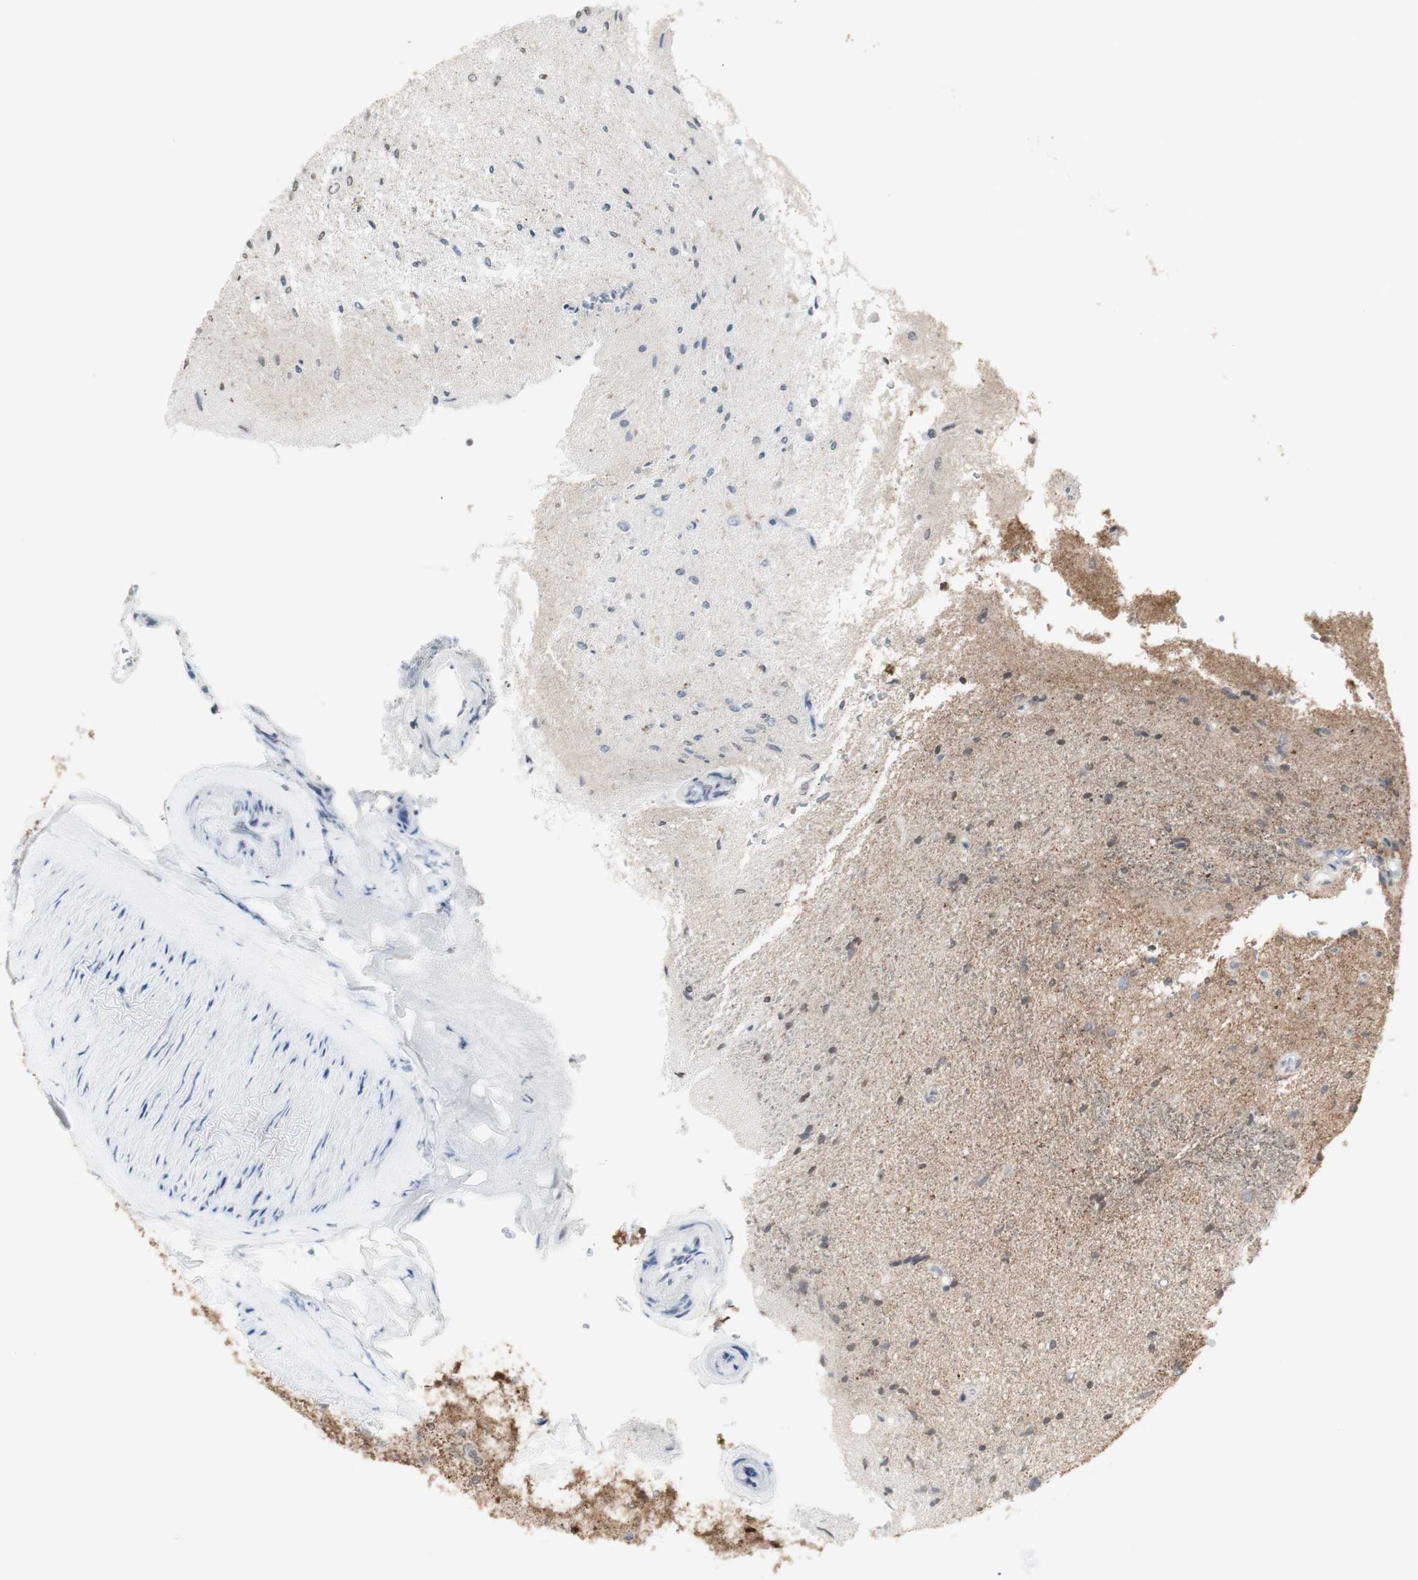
{"staining": {"intensity": "negative", "quantity": "none", "location": "none"}, "tissue": "glioma", "cell_type": "Tumor cells", "image_type": "cancer", "snomed": [{"axis": "morphology", "description": "Glioma, malignant, Low grade"}, {"axis": "topography", "description": "Brain"}], "caption": "Immunohistochemical staining of human malignant low-grade glioma displays no significant positivity in tumor cells.", "gene": "ATP6V1E1", "patient": {"sex": "male", "age": 77}}